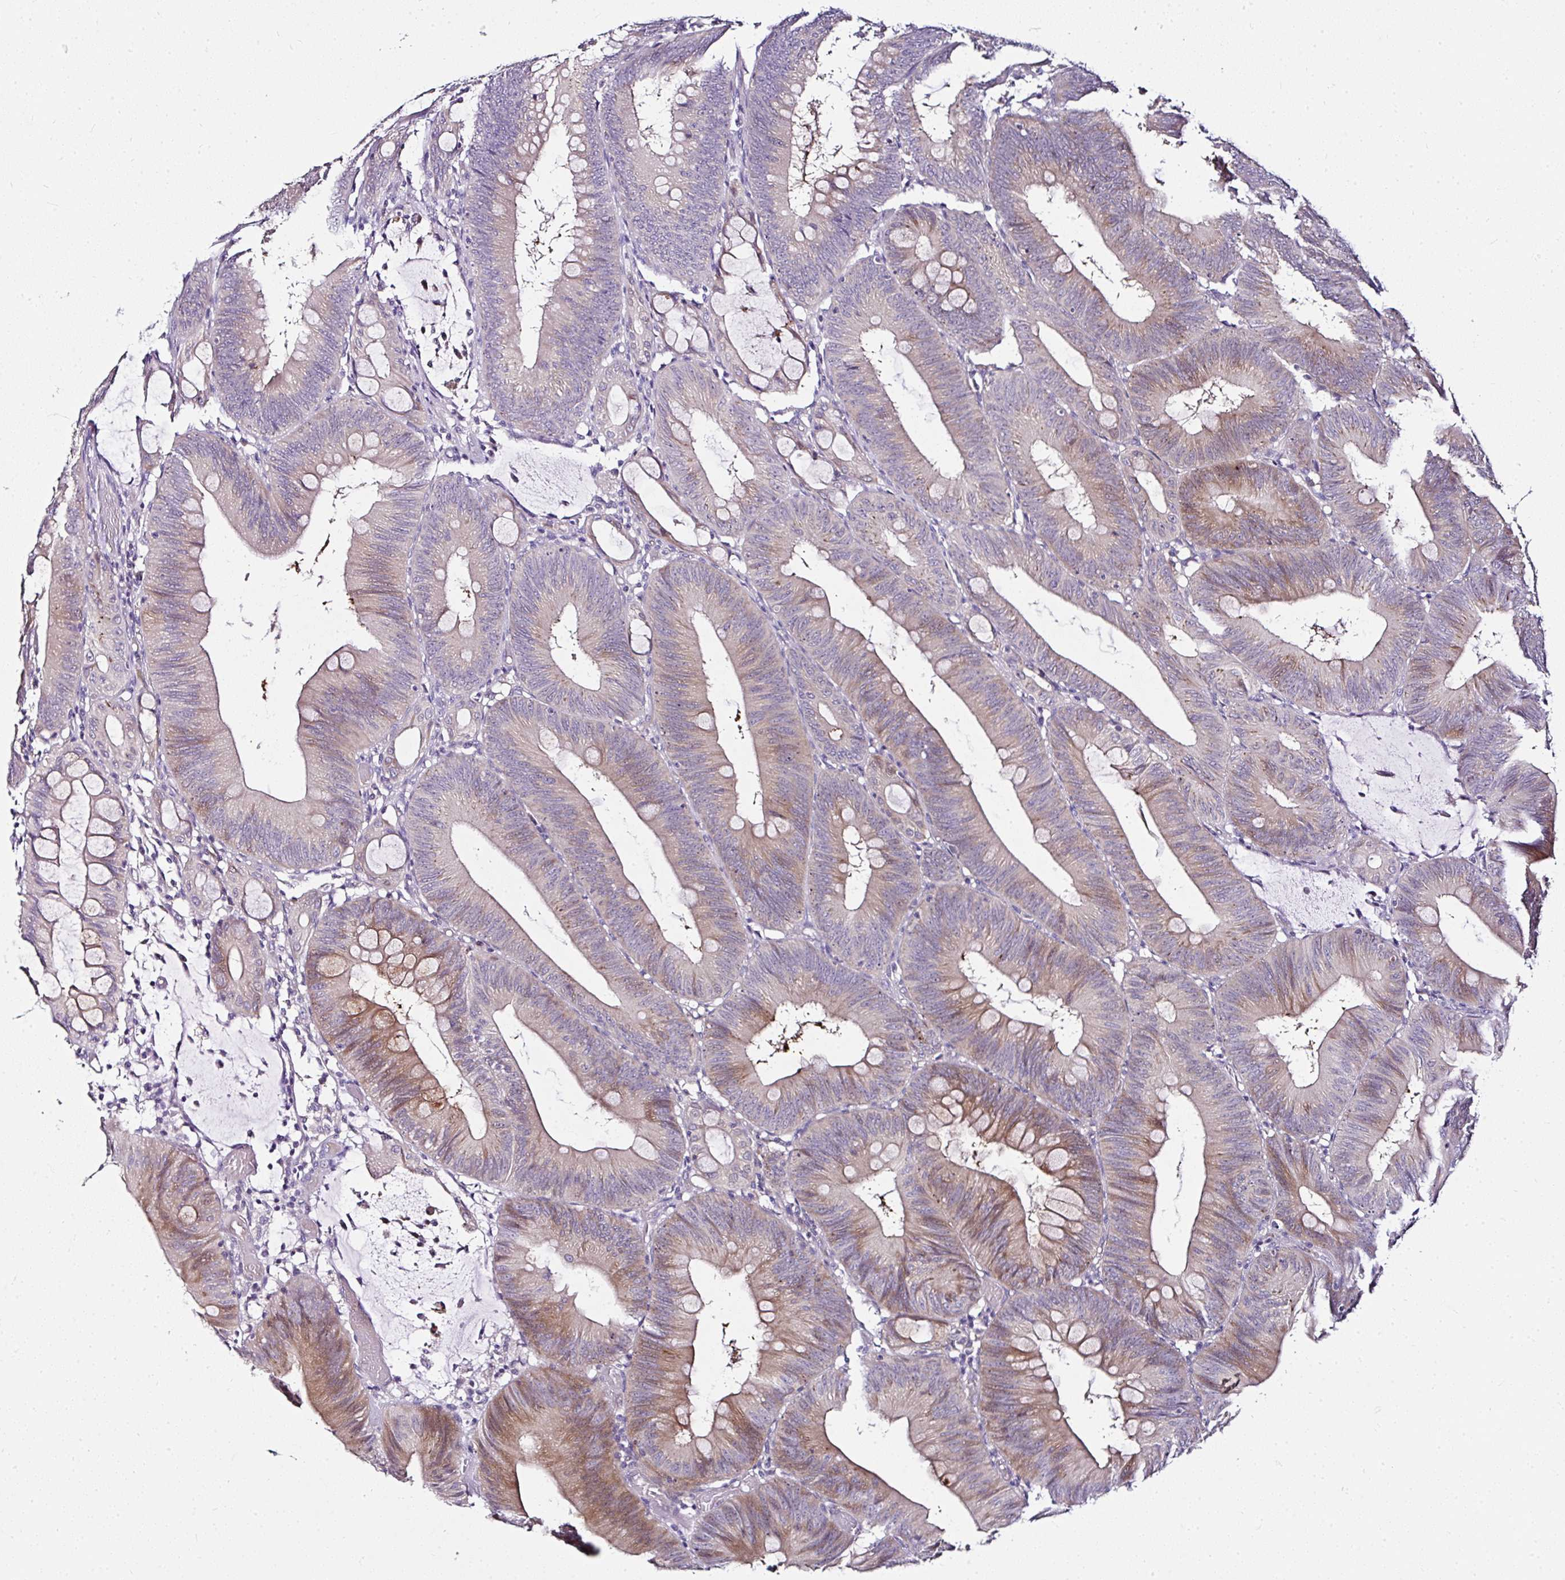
{"staining": {"intensity": "moderate", "quantity": "25%-75%", "location": "cytoplasmic/membranous"}, "tissue": "colorectal cancer", "cell_type": "Tumor cells", "image_type": "cancer", "snomed": [{"axis": "morphology", "description": "Adenocarcinoma, NOS"}, {"axis": "topography", "description": "Colon"}], "caption": "IHC staining of colorectal cancer, which reveals medium levels of moderate cytoplasmic/membranous positivity in approximately 25%-75% of tumor cells indicating moderate cytoplasmic/membranous protein positivity. The staining was performed using DAB (3,3'-diaminobenzidine) (brown) for protein detection and nuclei were counterstained in hematoxylin (blue).", "gene": "DEPDC5", "patient": {"sex": "male", "age": 84}}